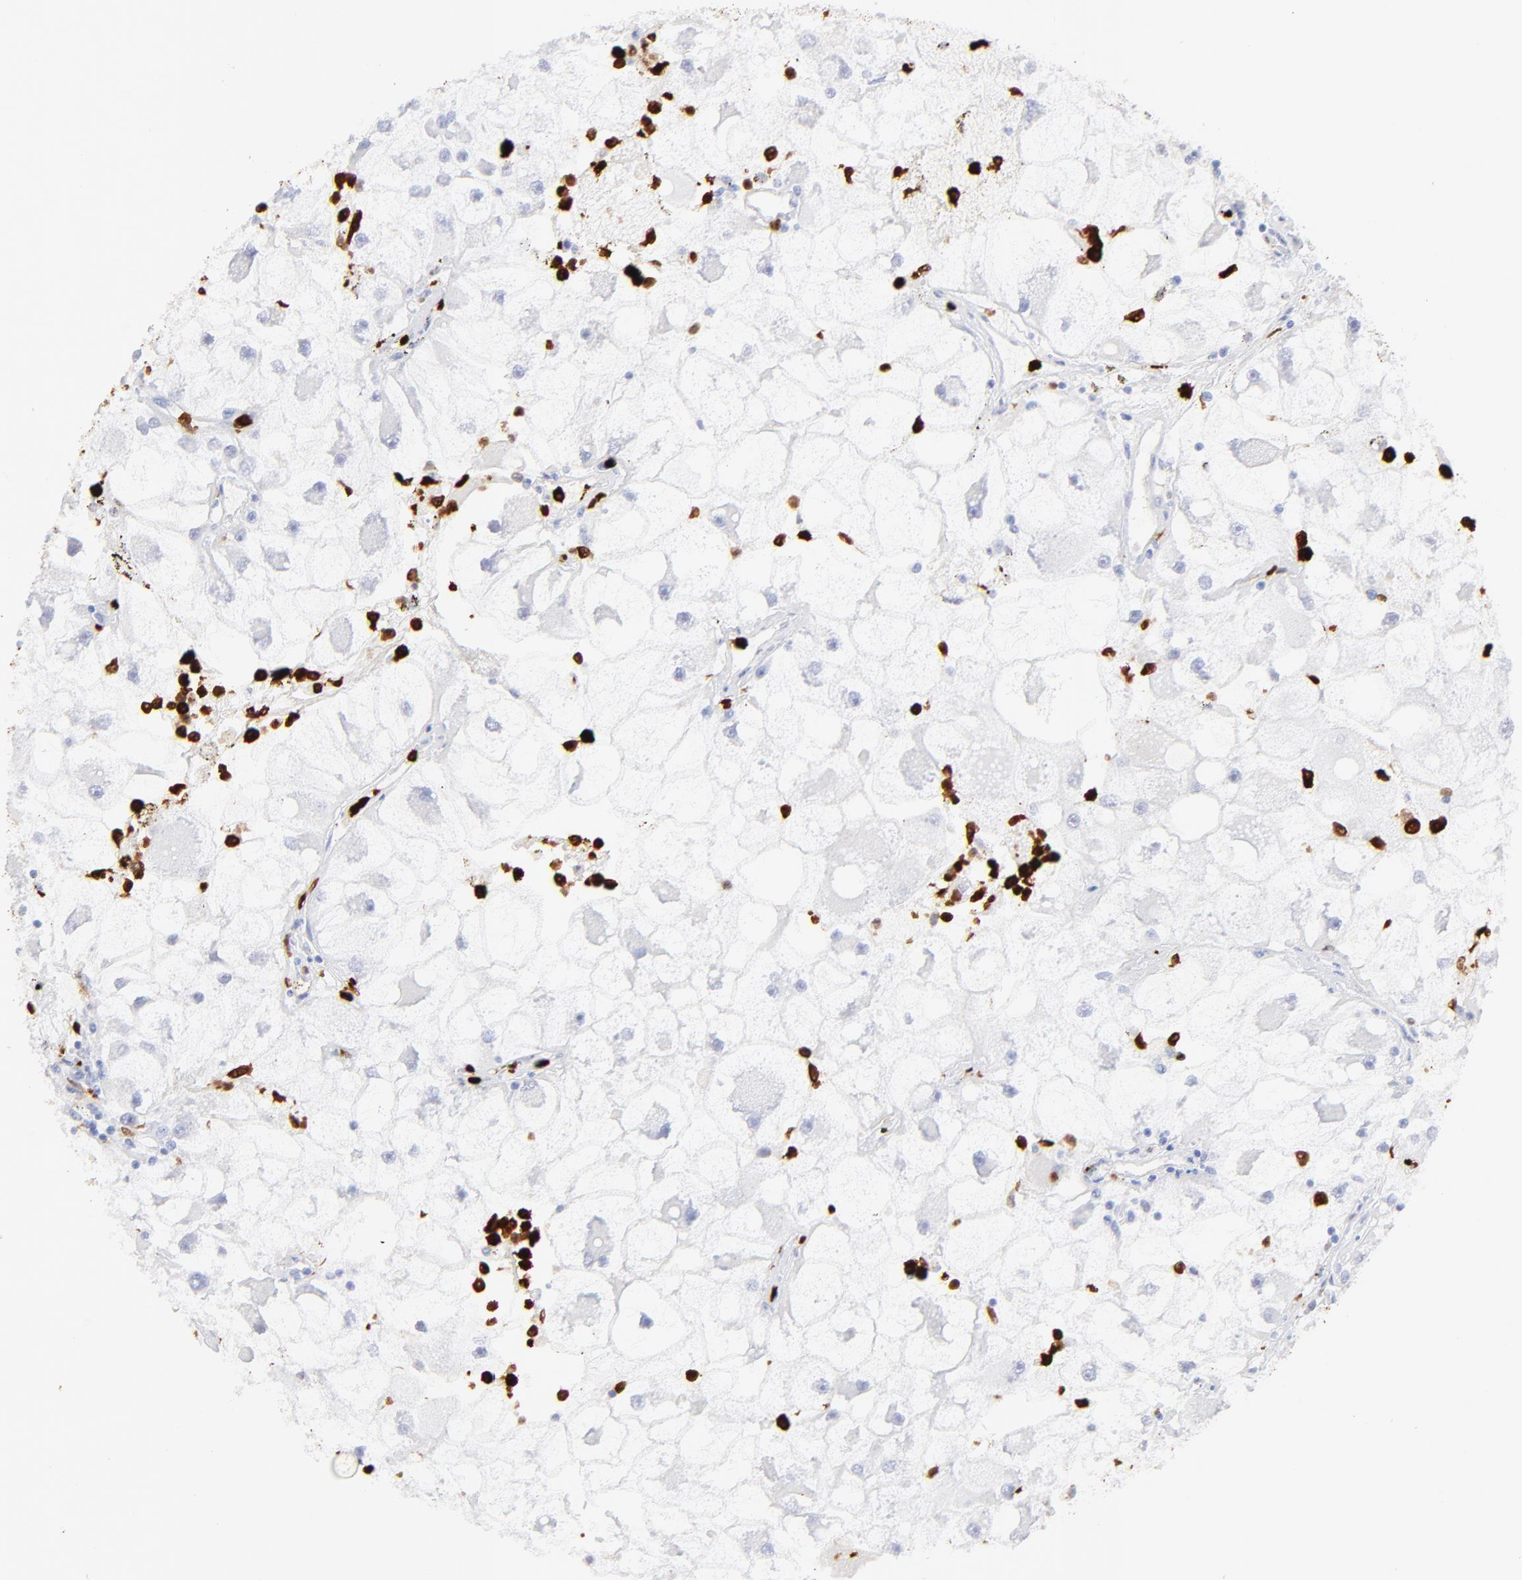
{"staining": {"intensity": "negative", "quantity": "none", "location": "none"}, "tissue": "renal cancer", "cell_type": "Tumor cells", "image_type": "cancer", "snomed": [{"axis": "morphology", "description": "Adenocarcinoma, NOS"}, {"axis": "topography", "description": "Kidney"}], "caption": "Tumor cells show no significant staining in adenocarcinoma (renal). The staining is performed using DAB (3,3'-diaminobenzidine) brown chromogen with nuclei counter-stained in using hematoxylin.", "gene": "S100A12", "patient": {"sex": "female", "age": 73}}